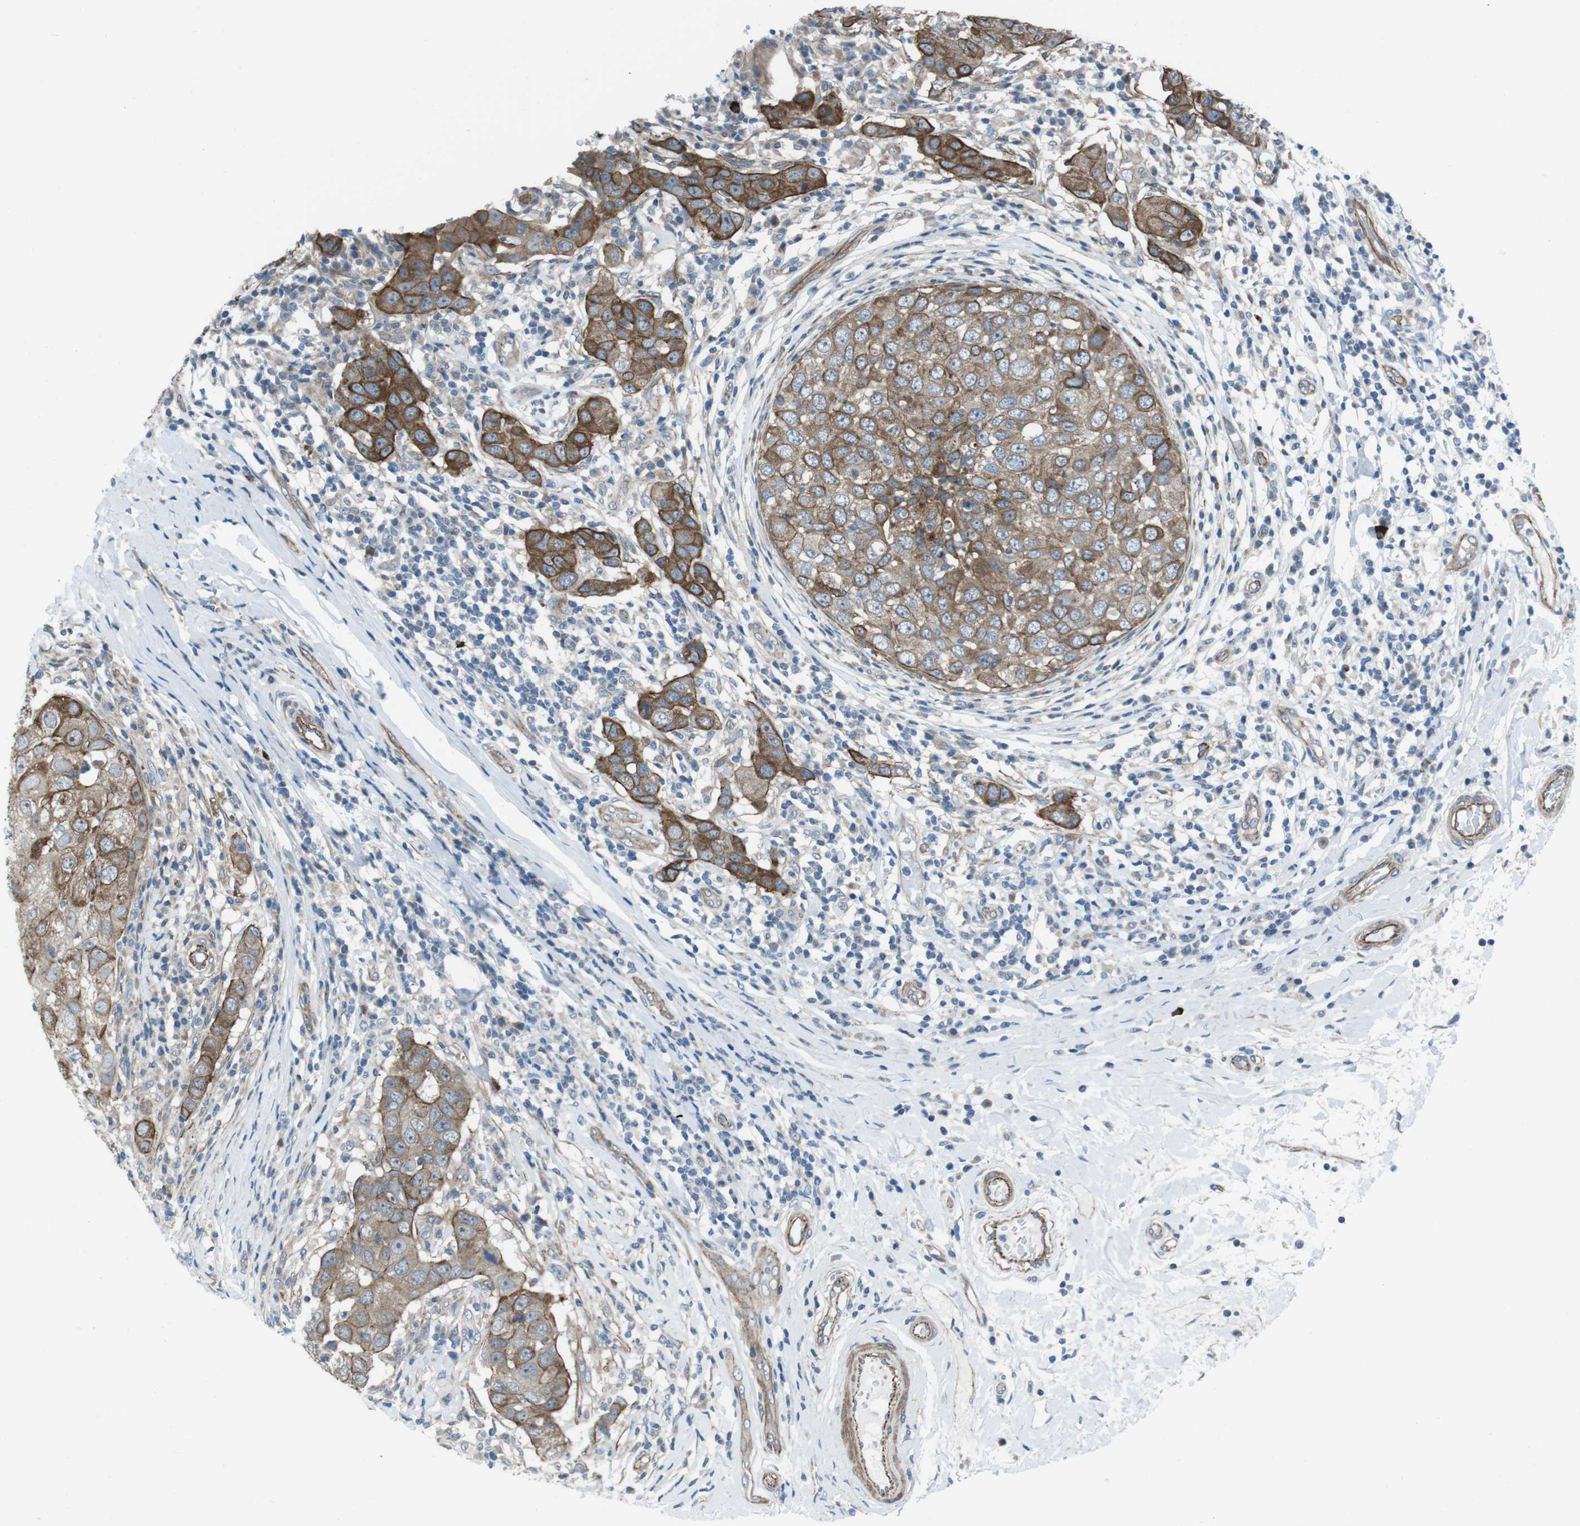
{"staining": {"intensity": "moderate", "quantity": ">75%", "location": "cytoplasmic/membranous"}, "tissue": "breast cancer", "cell_type": "Tumor cells", "image_type": "cancer", "snomed": [{"axis": "morphology", "description": "Duct carcinoma"}, {"axis": "topography", "description": "Breast"}], "caption": "Intraductal carcinoma (breast) stained with a protein marker reveals moderate staining in tumor cells.", "gene": "FAM174B", "patient": {"sex": "female", "age": 27}}